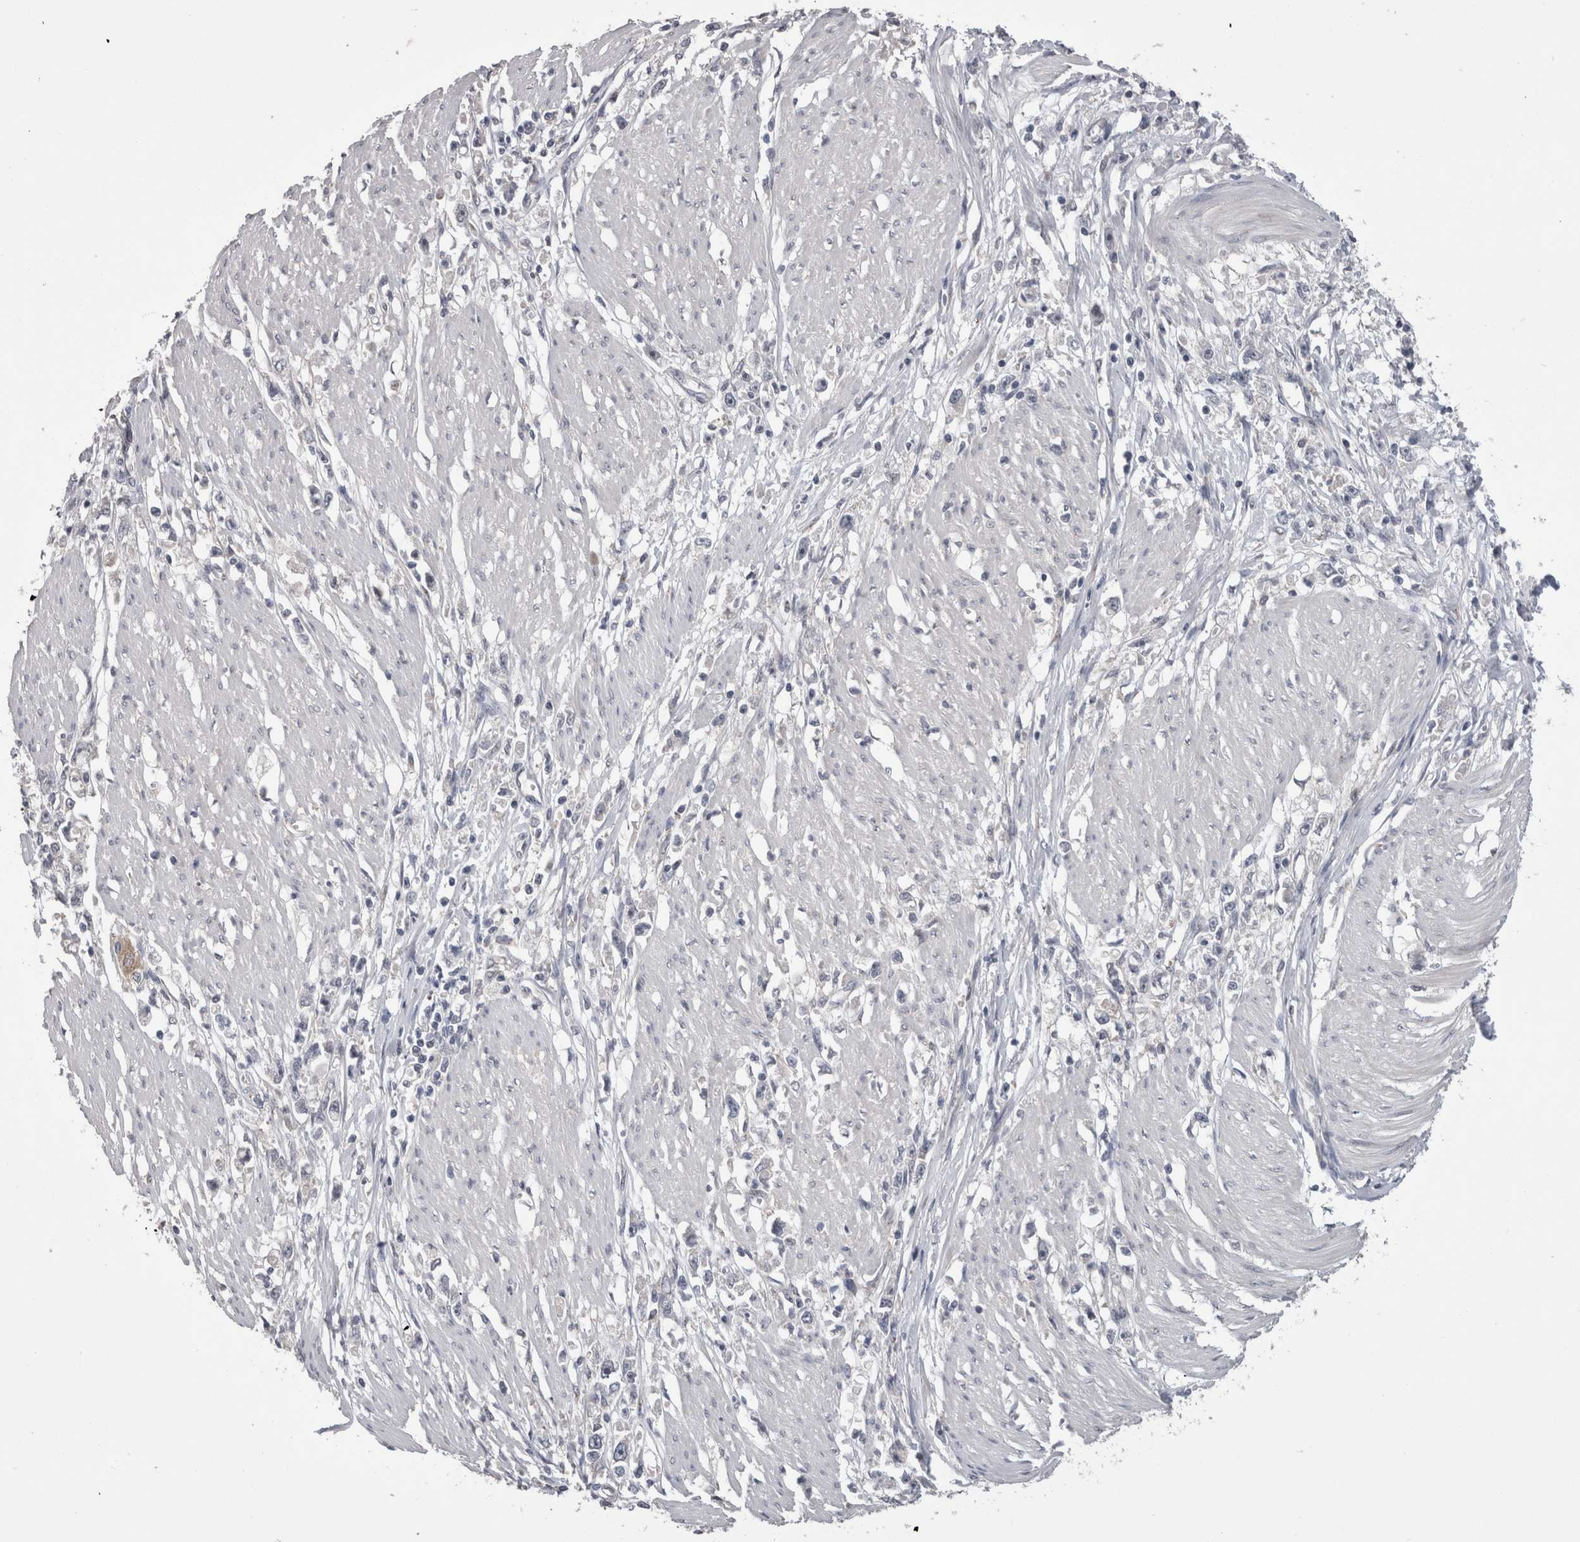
{"staining": {"intensity": "negative", "quantity": "none", "location": "none"}, "tissue": "stomach cancer", "cell_type": "Tumor cells", "image_type": "cancer", "snomed": [{"axis": "morphology", "description": "Adenocarcinoma, NOS"}, {"axis": "topography", "description": "Stomach"}], "caption": "High magnification brightfield microscopy of stomach cancer (adenocarcinoma) stained with DAB (brown) and counterstained with hematoxylin (blue): tumor cells show no significant positivity.", "gene": "DCTN6", "patient": {"sex": "female", "age": 59}}